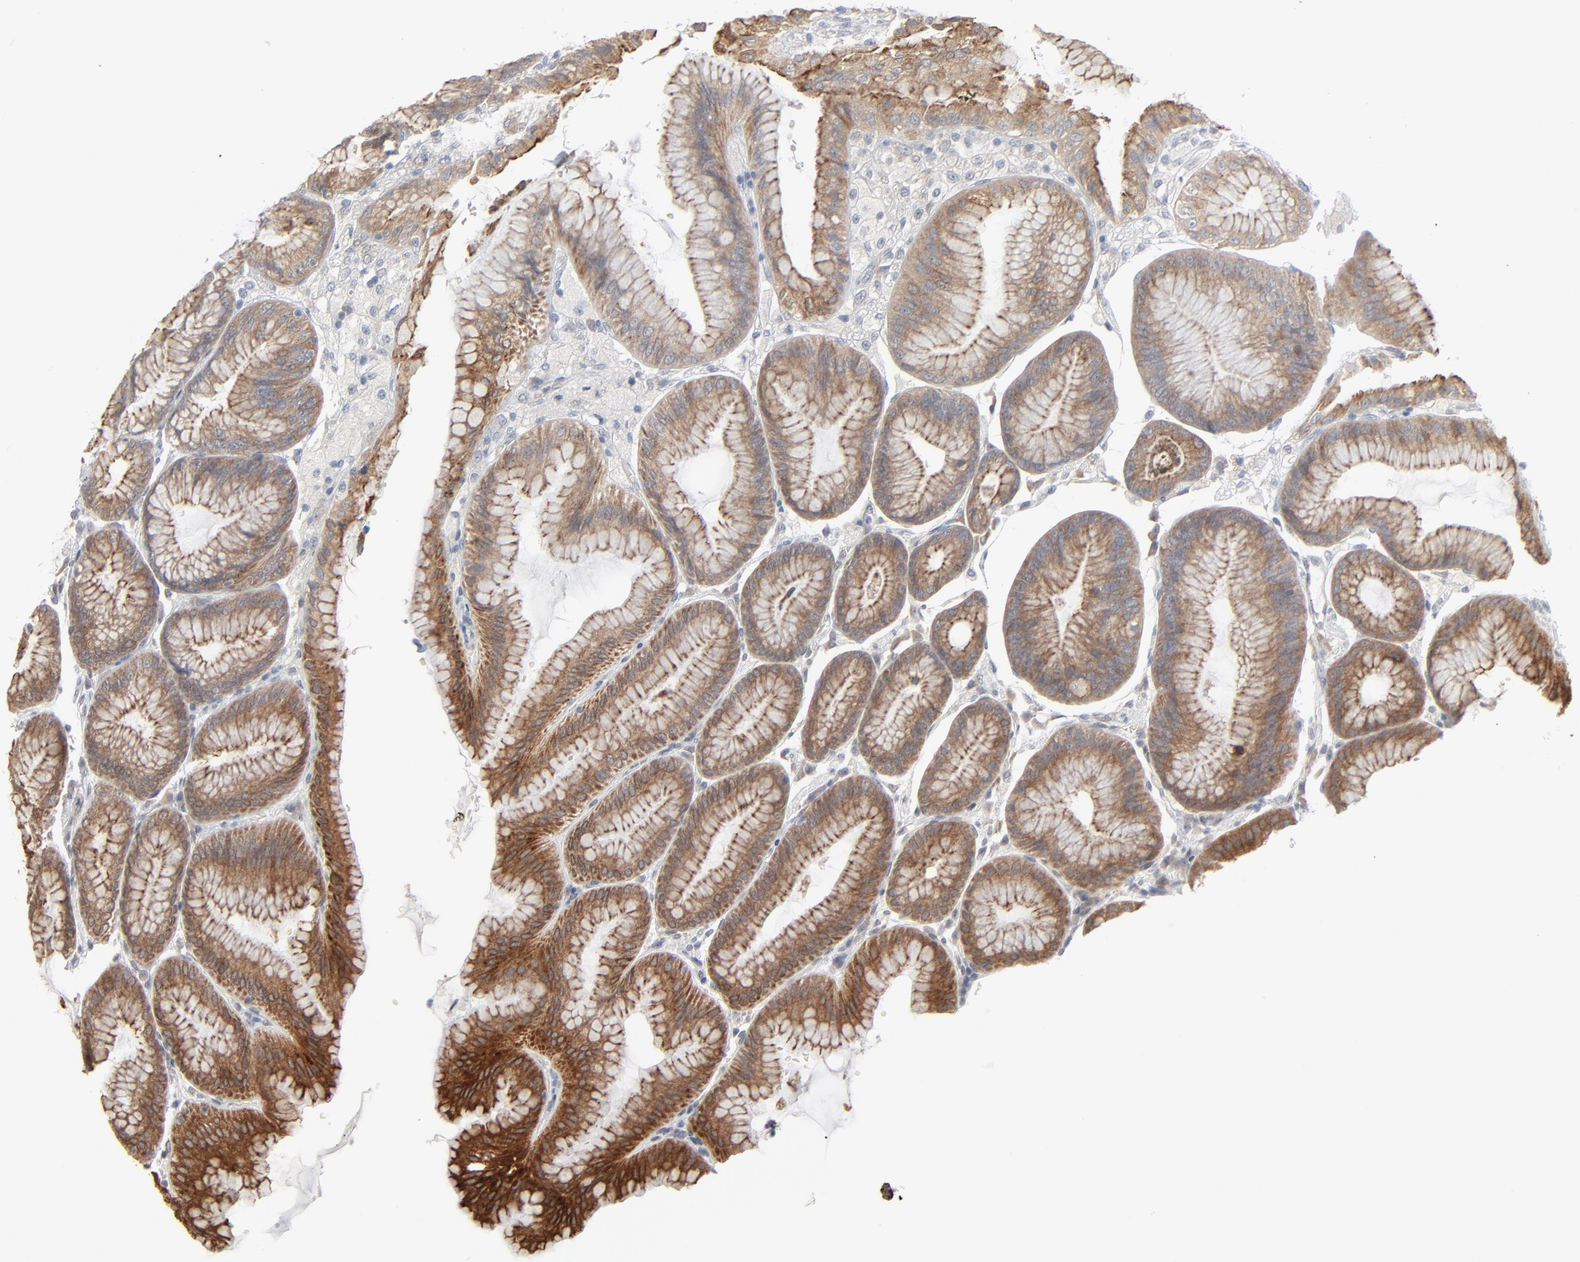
{"staining": {"intensity": "moderate", "quantity": ">75%", "location": "cytoplasmic/membranous"}, "tissue": "stomach", "cell_type": "Glandular cells", "image_type": "normal", "snomed": [{"axis": "morphology", "description": "Normal tissue, NOS"}, {"axis": "topography", "description": "Stomach, lower"}], "caption": "The immunohistochemical stain shows moderate cytoplasmic/membranous staining in glandular cells of normal stomach.", "gene": "ITPR3", "patient": {"sex": "male", "age": 71}}